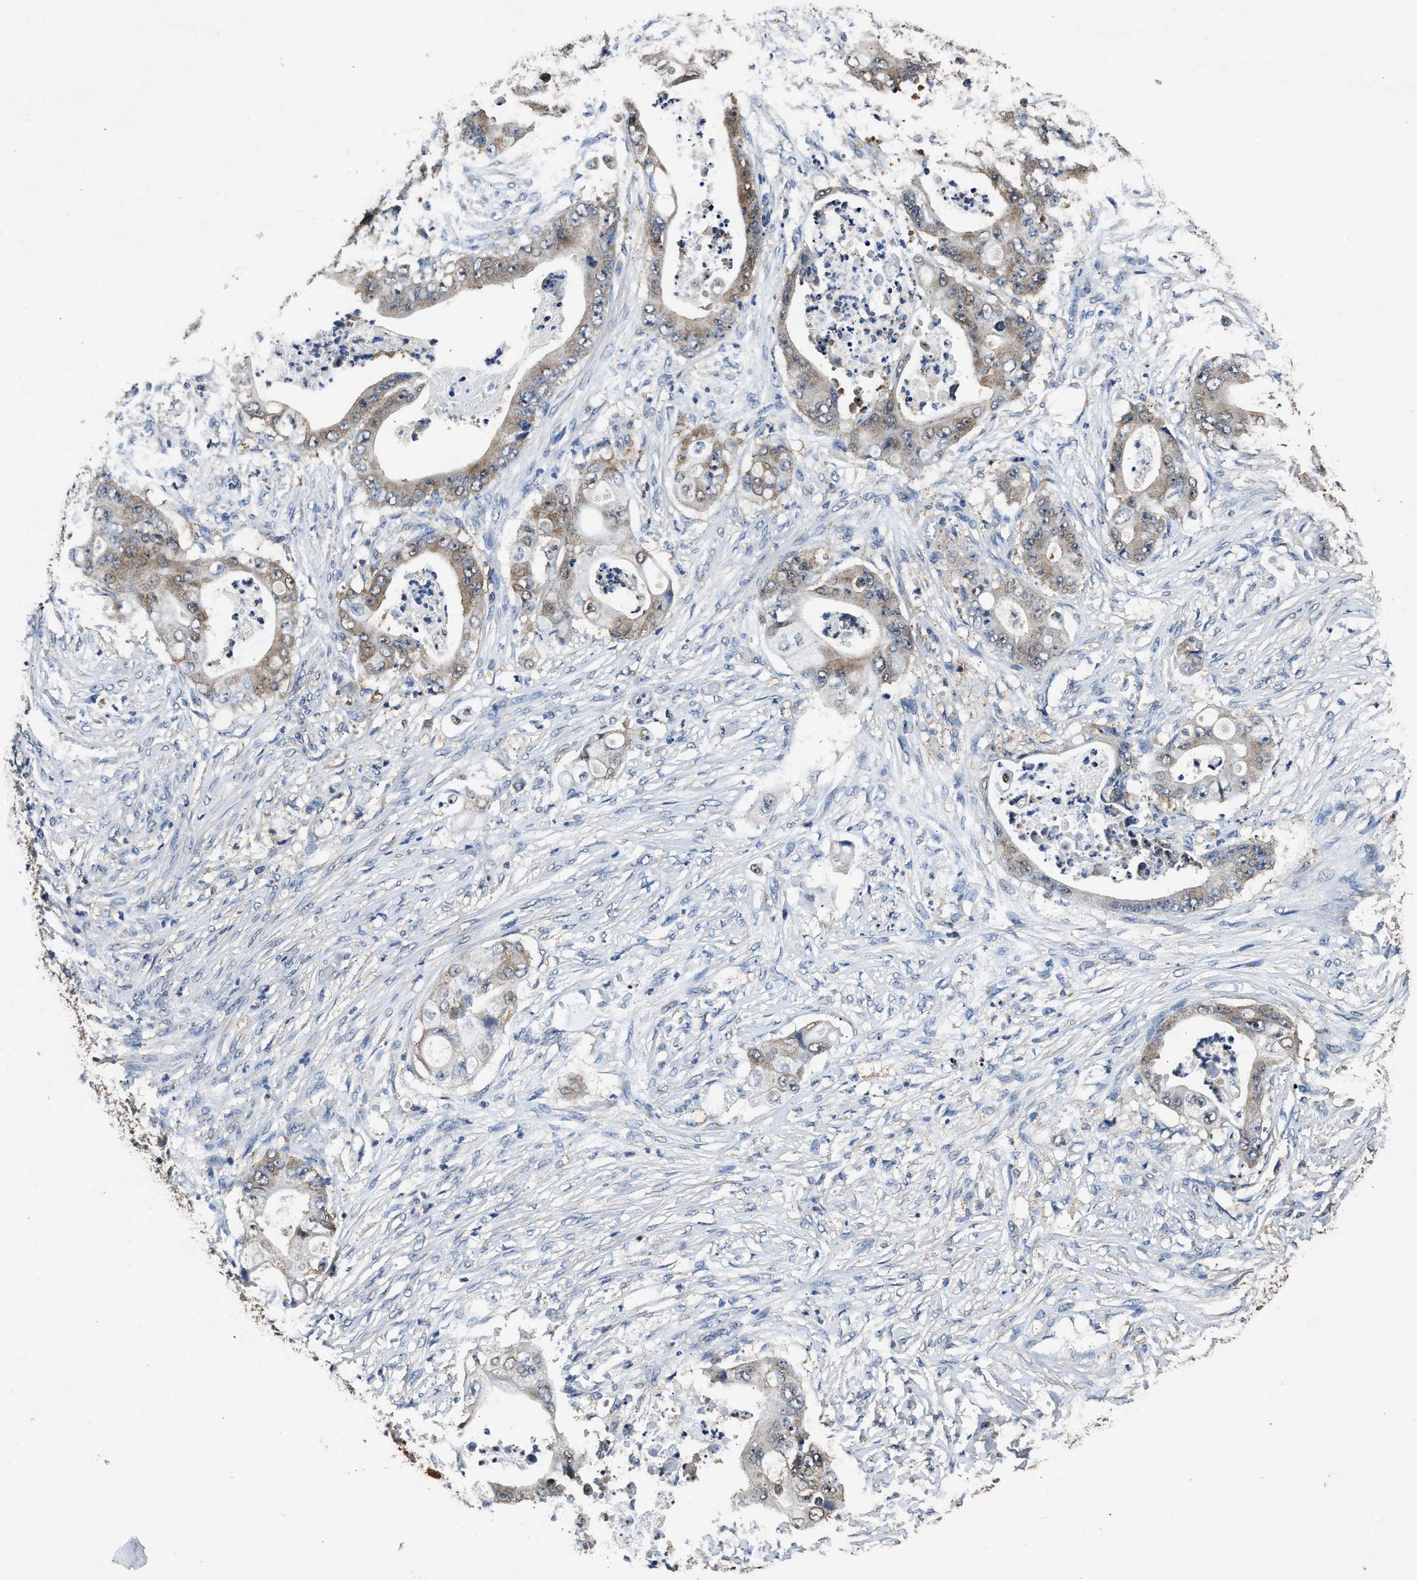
{"staining": {"intensity": "moderate", "quantity": "25%-75%", "location": "cytoplasmic/membranous"}, "tissue": "stomach cancer", "cell_type": "Tumor cells", "image_type": "cancer", "snomed": [{"axis": "morphology", "description": "Adenocarcinoma, NOS"}, {"axis": "topography", "description": "Stomach"}], "caption": "Stomach cancer tissue reveals moderate cytoplasmic/membranous positivity in about 25%-75% of tumor cells, visualized by immunohistochemistry.", "gene": "ACAT2", "patient": {"sex": "female", "age": 73}}